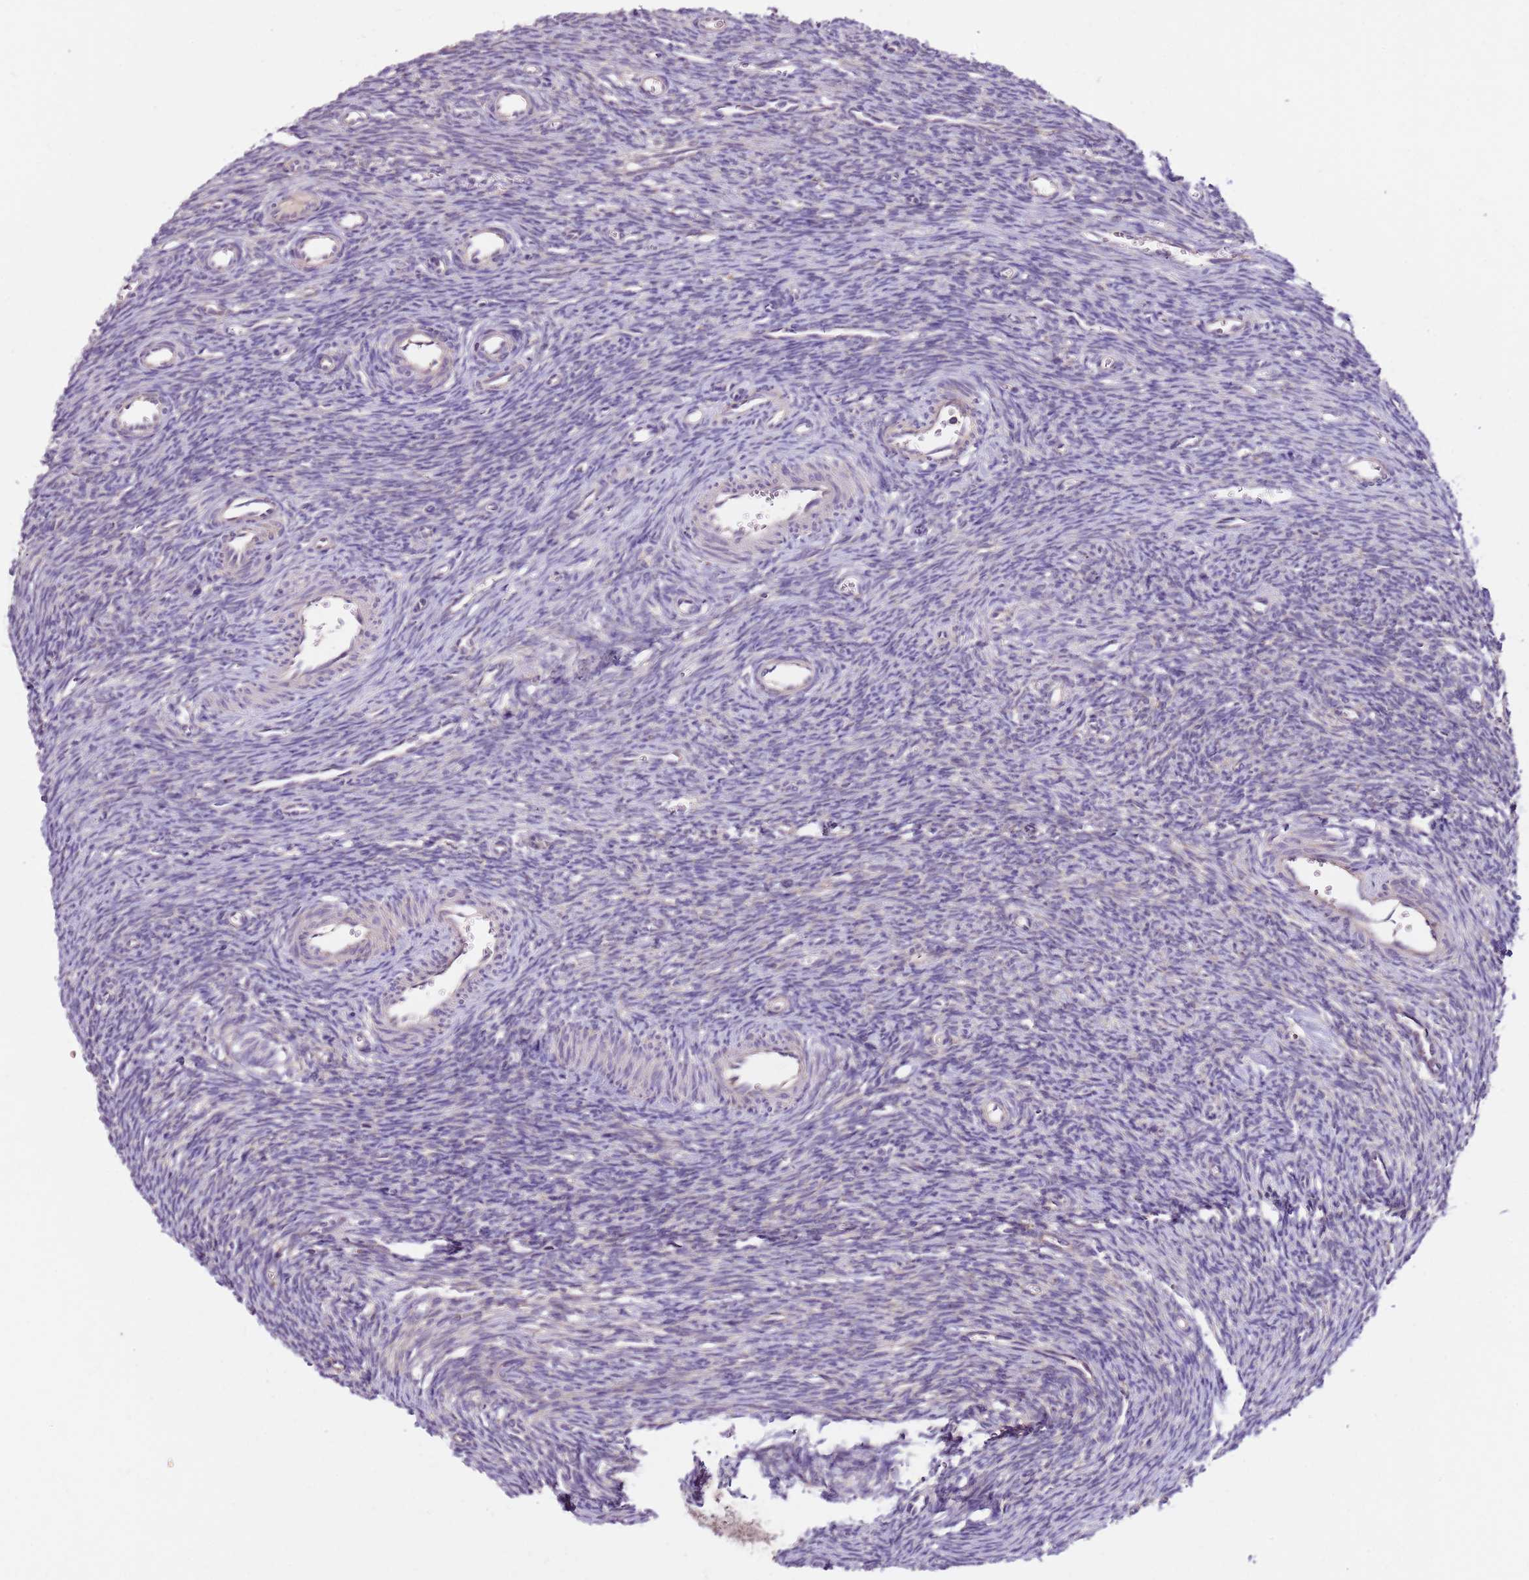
{"staining": {"intensity": "negative", "quantity": "none", "location": "none"}, "tissue": "ovary", "cell_type": "Ovarian stroma cells", "image_type": "normal", "snomed": [{"axis": "morphology", "description": "Normal tissue, NOS"}, {"axis": "topography", "description": "Ovary"}], "caption": "High magnification brightfield microscopy of benign ovary stained with DAB (3,3'-diaminobenzidine) (brown) and counterstained with hematoxylin (blue): ovarian stroma cells show no significant staining. (IHC, brightfield microscopy, high magnification).", "gene": "SMG1", "patient": {"sex": "female", "age": 39}}